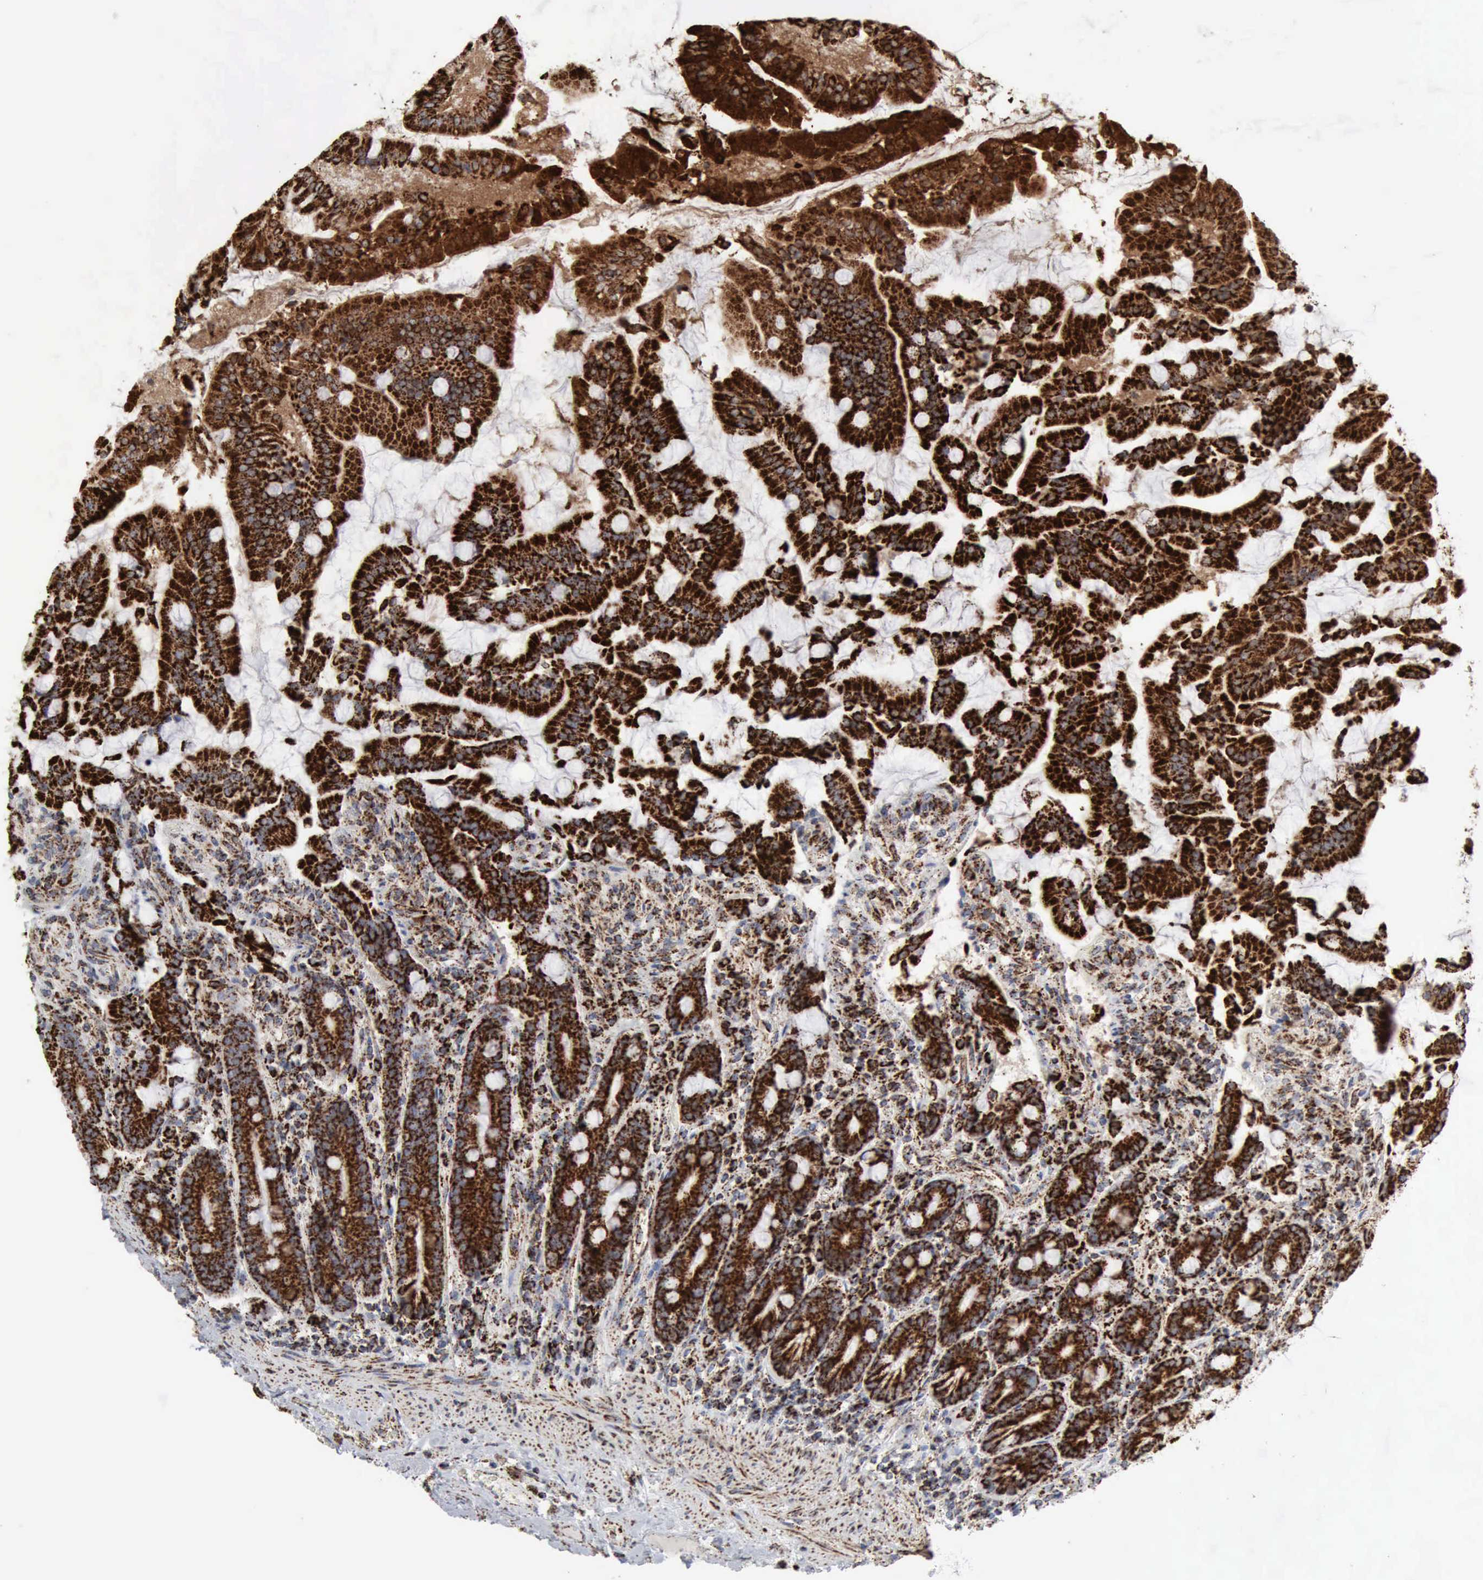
{"staining": {"intensity": "strong", "quantity": ">75%", "location": "cytoplasmic/membranous"}, "tissue": "duodenum", "cell_type": "Glandular cells", "image_type": "normal", "snomed": [{"axis": "morphology", "description": "Normal tissue, NOS"}, {"axis": "topography", "description": "Duodenum"}], "caption": "Glandular cells display strong cytoplasmic/membranous staining in about >75% of cells in unremarkable duodenum. The protein is stained brown, and the nuclei are stained in blue (DAB (3,3'-diaminobenzidine) IHC with brightfield microscopy, high magnification).", "gene": "ACO2", "patient": {"sex": "female", "age": 64}}